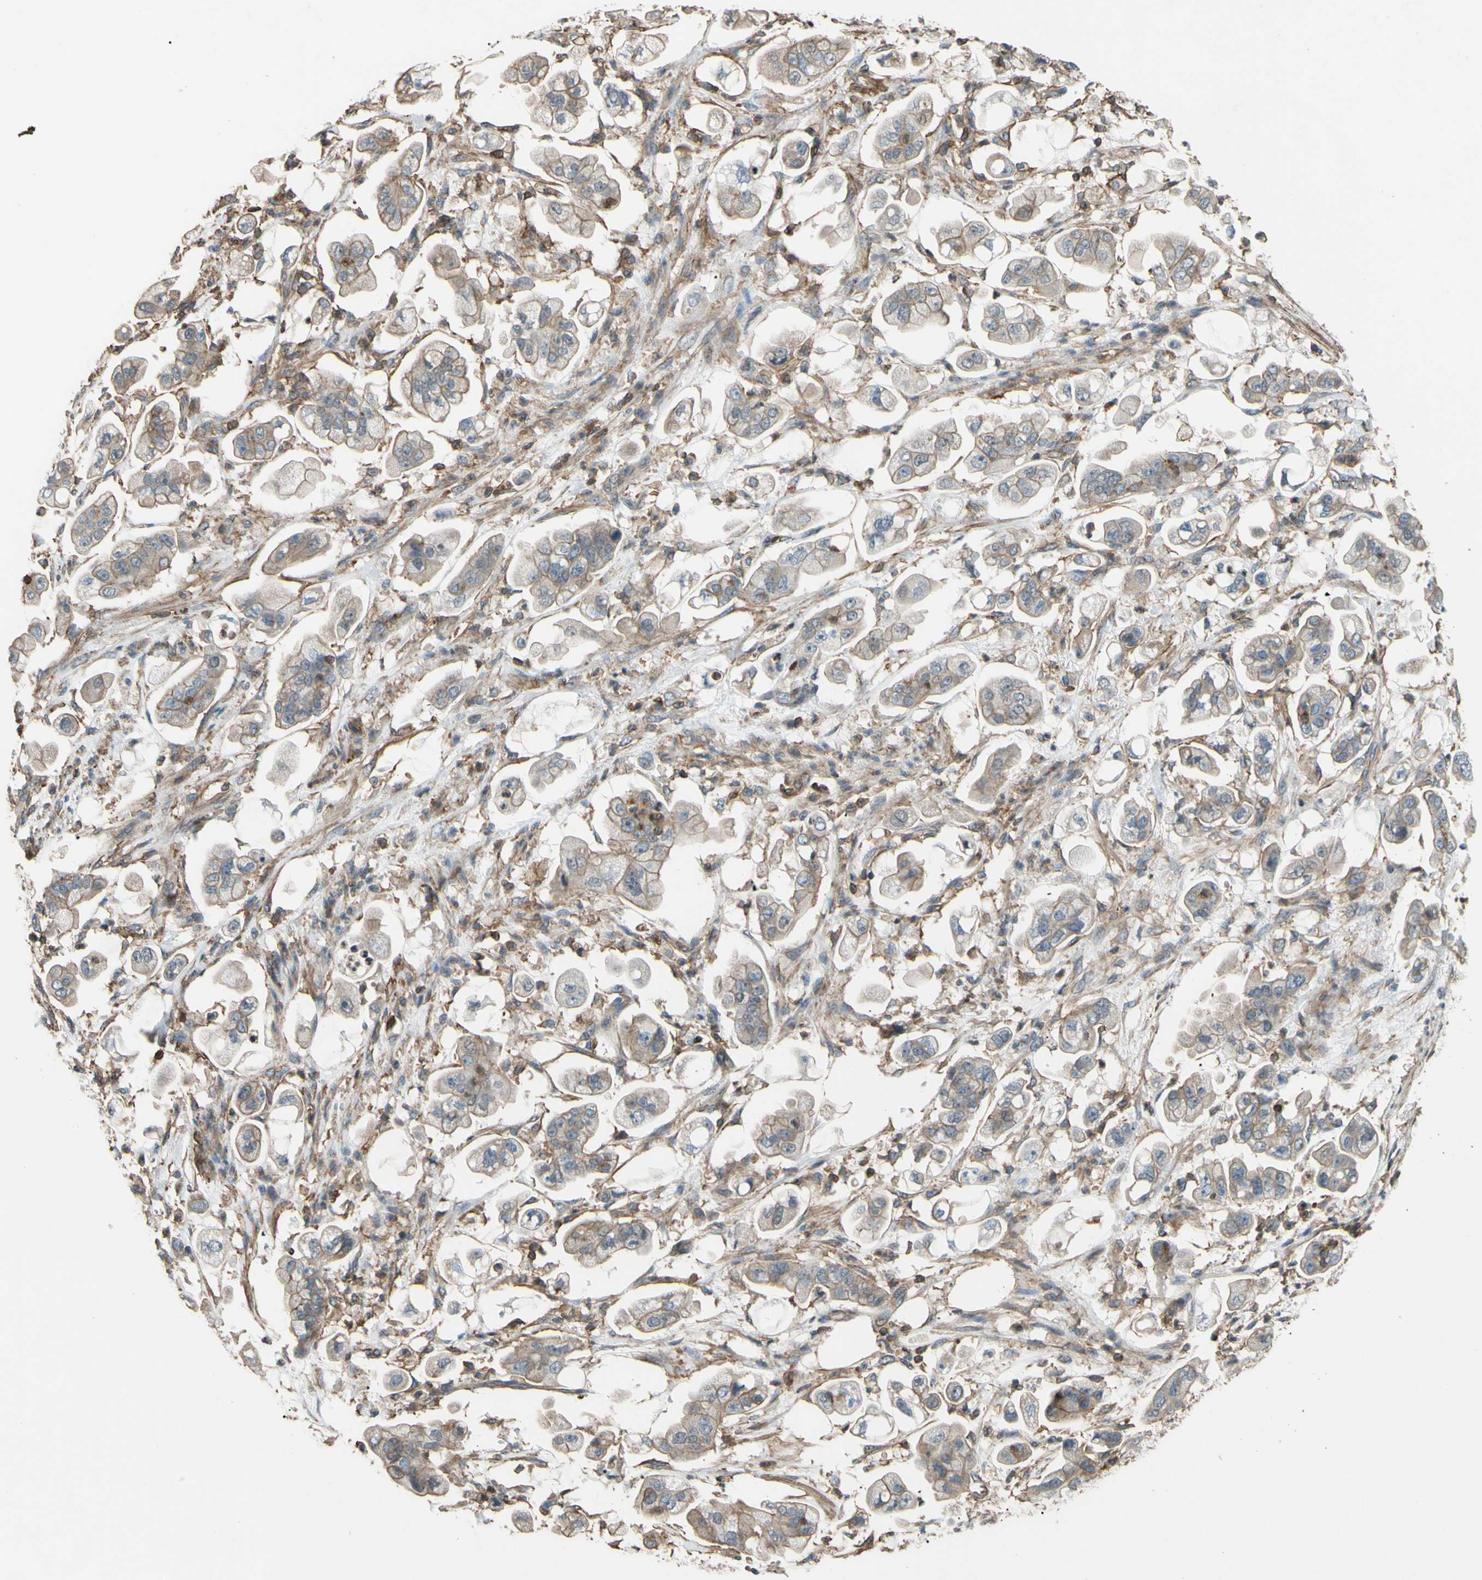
{"staining": {"intensity": "moderate", "quantity": ">75%", "location": "cytoplasmic/membranous"}, "tissue": "stomach cancer", "cell_type": "Tumor cells", "image_type": "cancer", "snomed": [{"axis": "morphology", "description": "Adenocarcinoma, NOS"}, {"axis": "topography", "description": "Stomach"}], "caption": "A micrograph of human stomach cancer (adenocarcinoma) stained for a protein demonstrates moderate cytoplasmic/membranous brown staining in tumor cells.", "gene": "ADD3", "patient": {"sex": "male", "age": 62}}